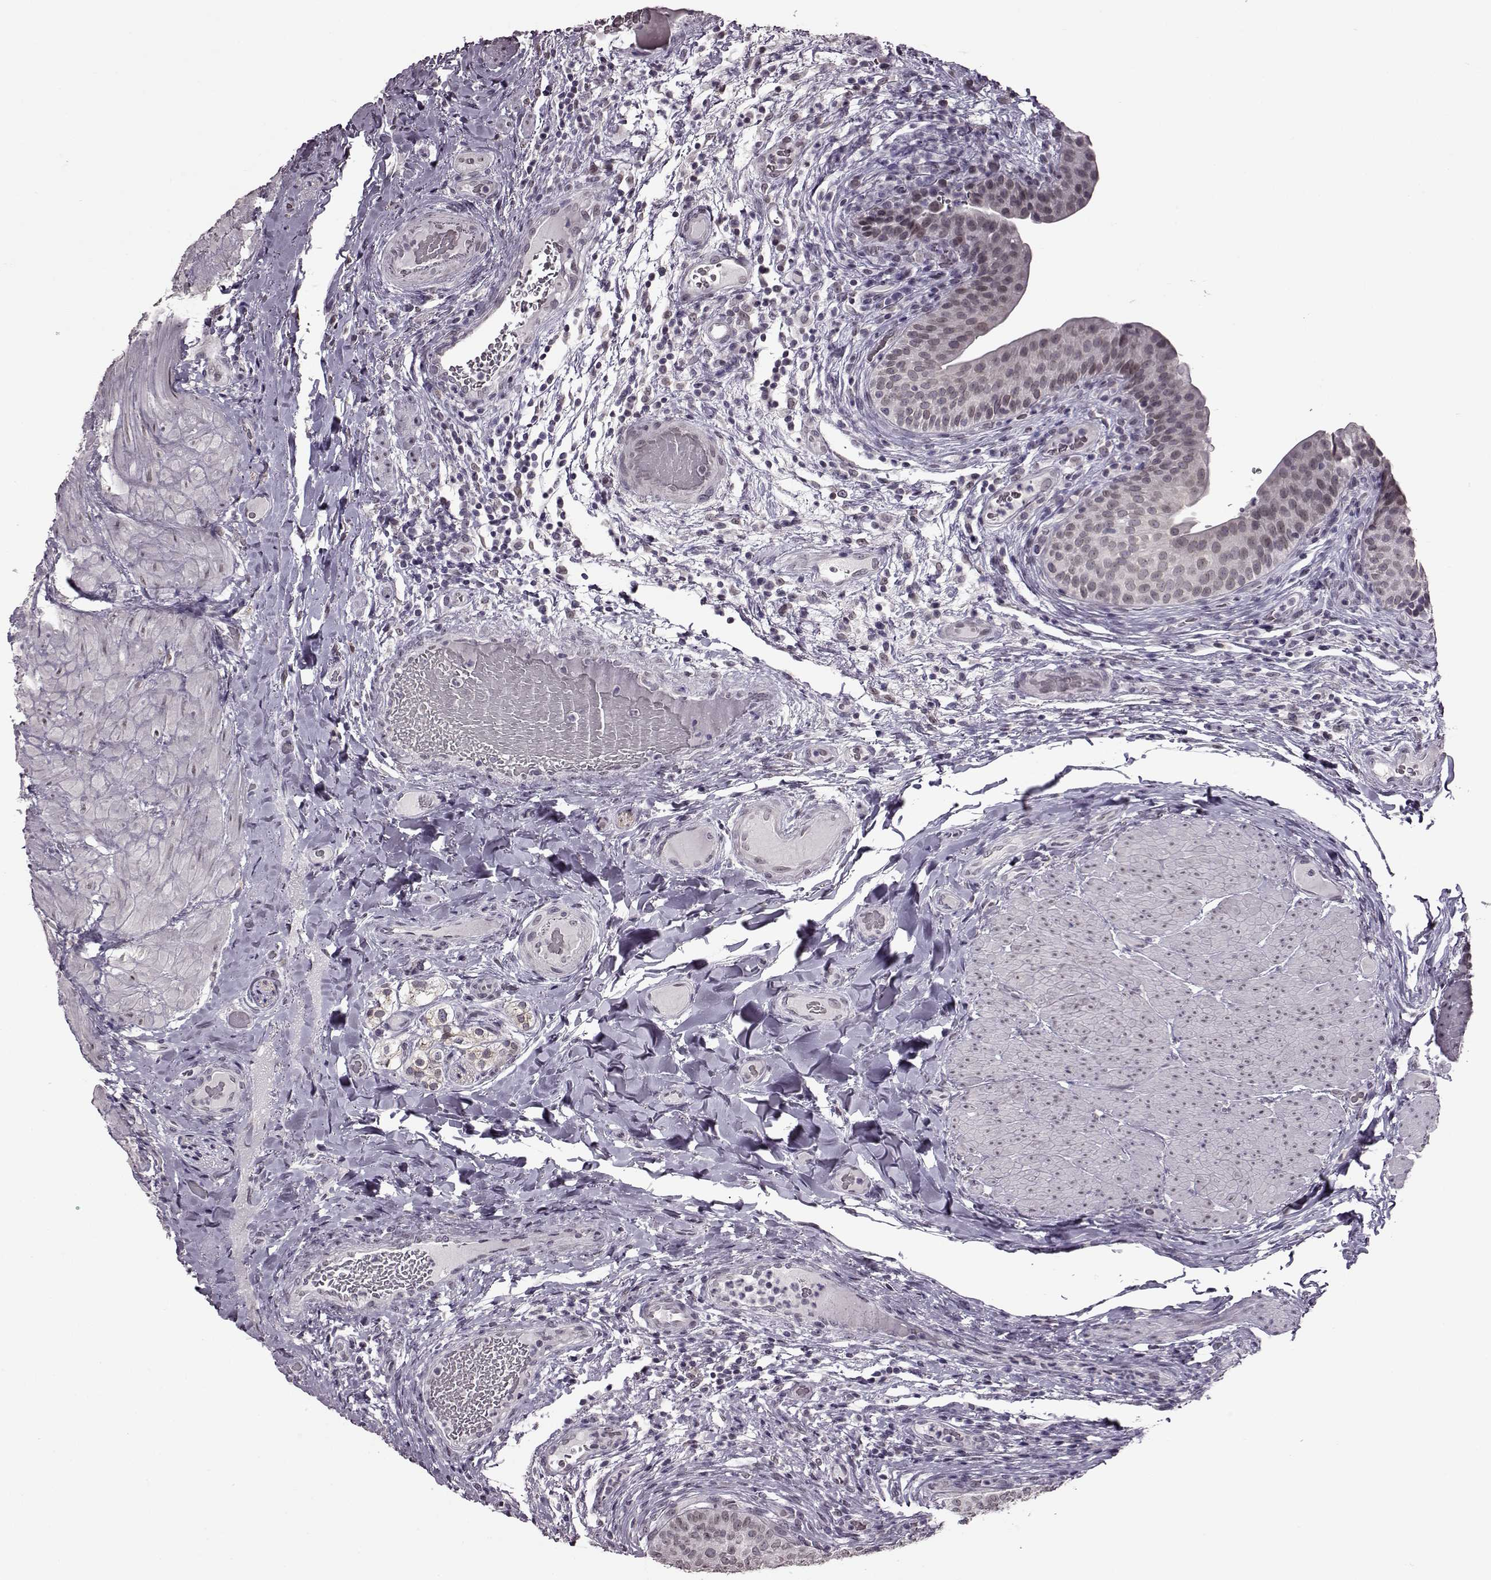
{"staining": {"intensity": "weak", "quantity": "<25%", "location": "nuclear"}, "tissue": "urinary bladder", "cell_type": "Urothelial cells", "image_type": "normal", "snomed": [{"axis": "morphology", "description": "Normal tissue, NOS"}, {"axis": "topography", "description": "Urinary bladder"}], "caption": "A photomicrograph of urinary bladder stained for a protein reveals no brown staining in urothelial cells.", "gene": "STX1A", "patient": {"sex": "male", "age": 66}}